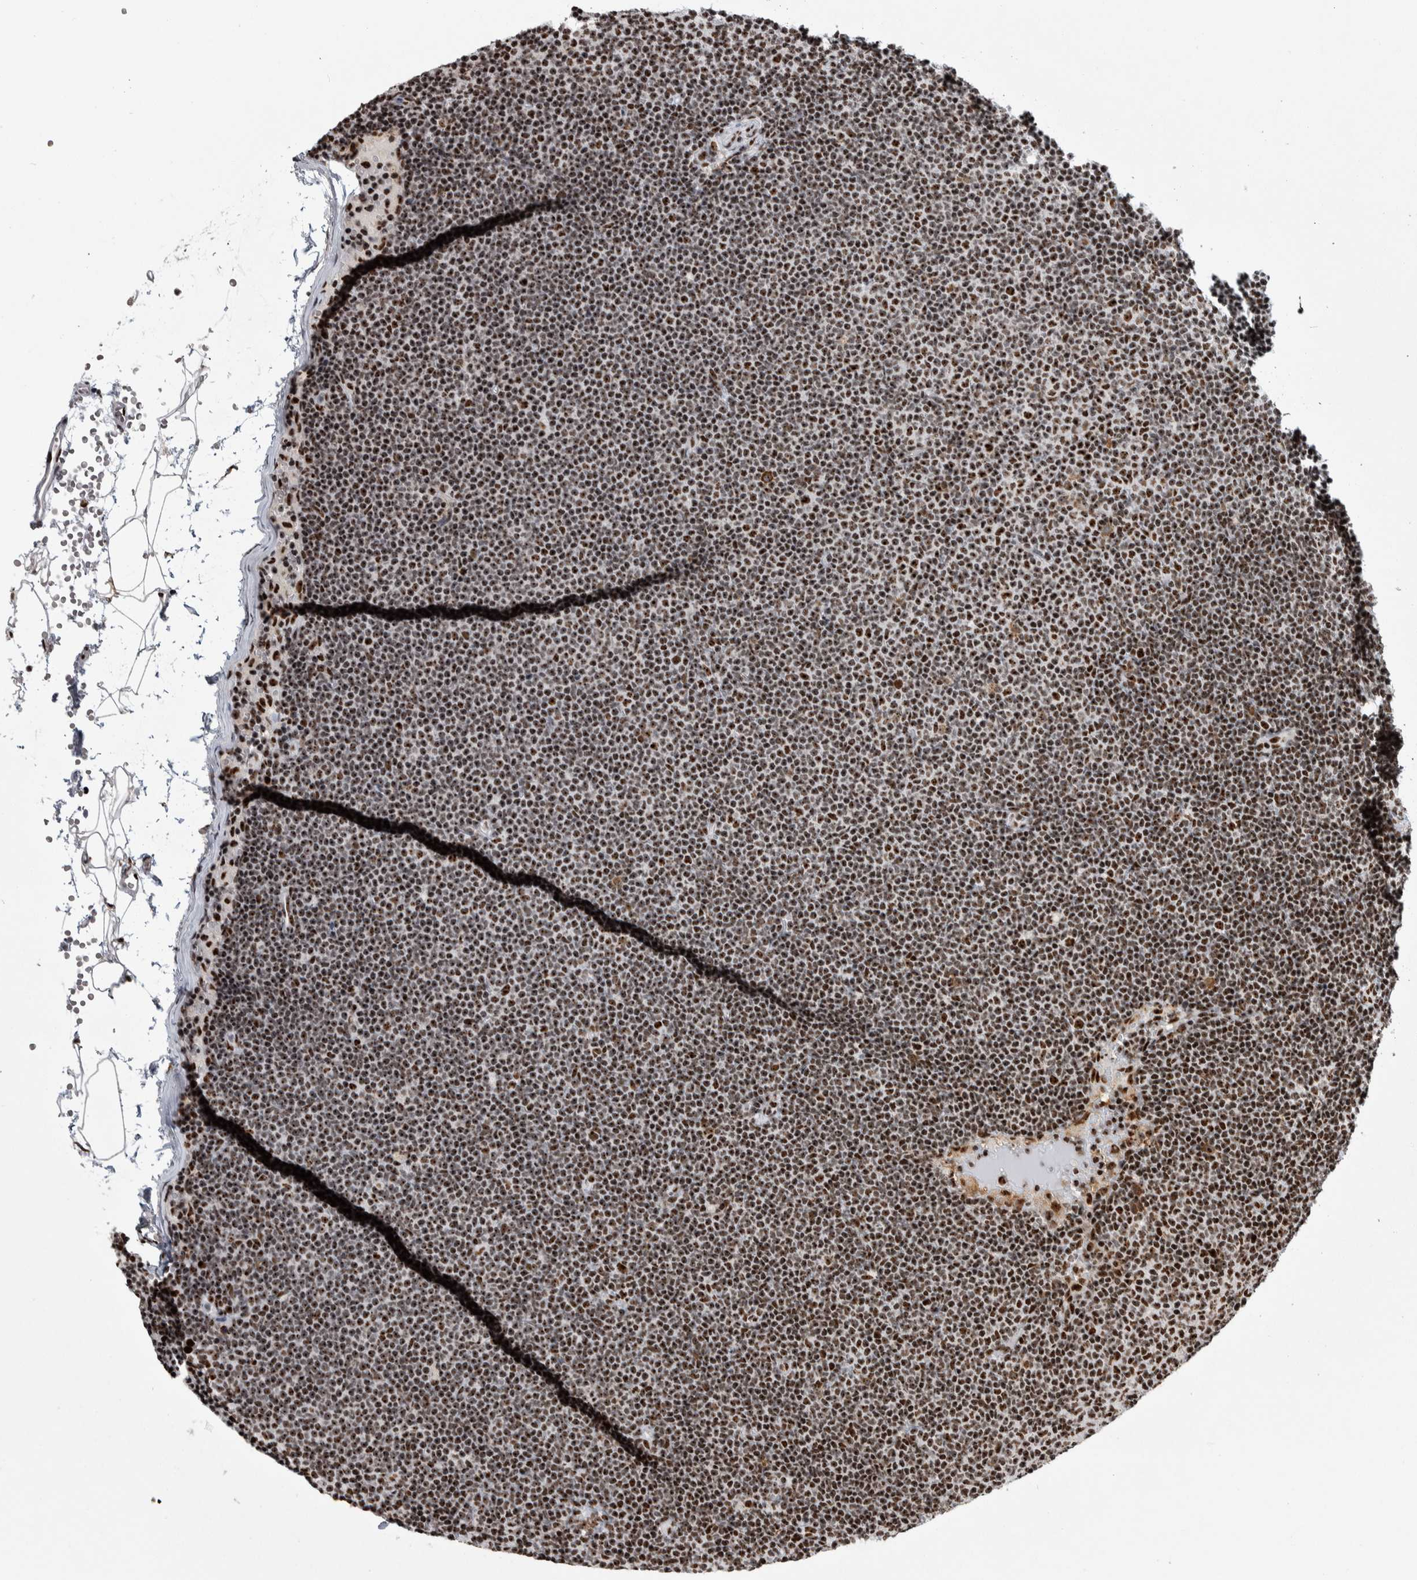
{"staining": {"intensity": "strong", "quantity": ">75%", "location": "nuclear"}, "tissue": "lymphoma", "cell_type": "Tumor cells", "image_type": "cancer", "snomed": [{"axis": "morphology", "description": "Malignant lymphoma, non-Hodgkin's type, Low grade"}, {"axis": "topography", "description": "Lymph node"}], "caption": "A photomicrograph of malignant lymphoma, non-Hodgkin's type (low-grade) stained for a protein exhibits strong nuclear brown staining in tumor cells. (Stains: DAB in brown, nuclei in blue, Microscopy: brightfield microscopy at high magnification).", "gene": "NCL", "patient": {"sex": "female", "age": 53}}